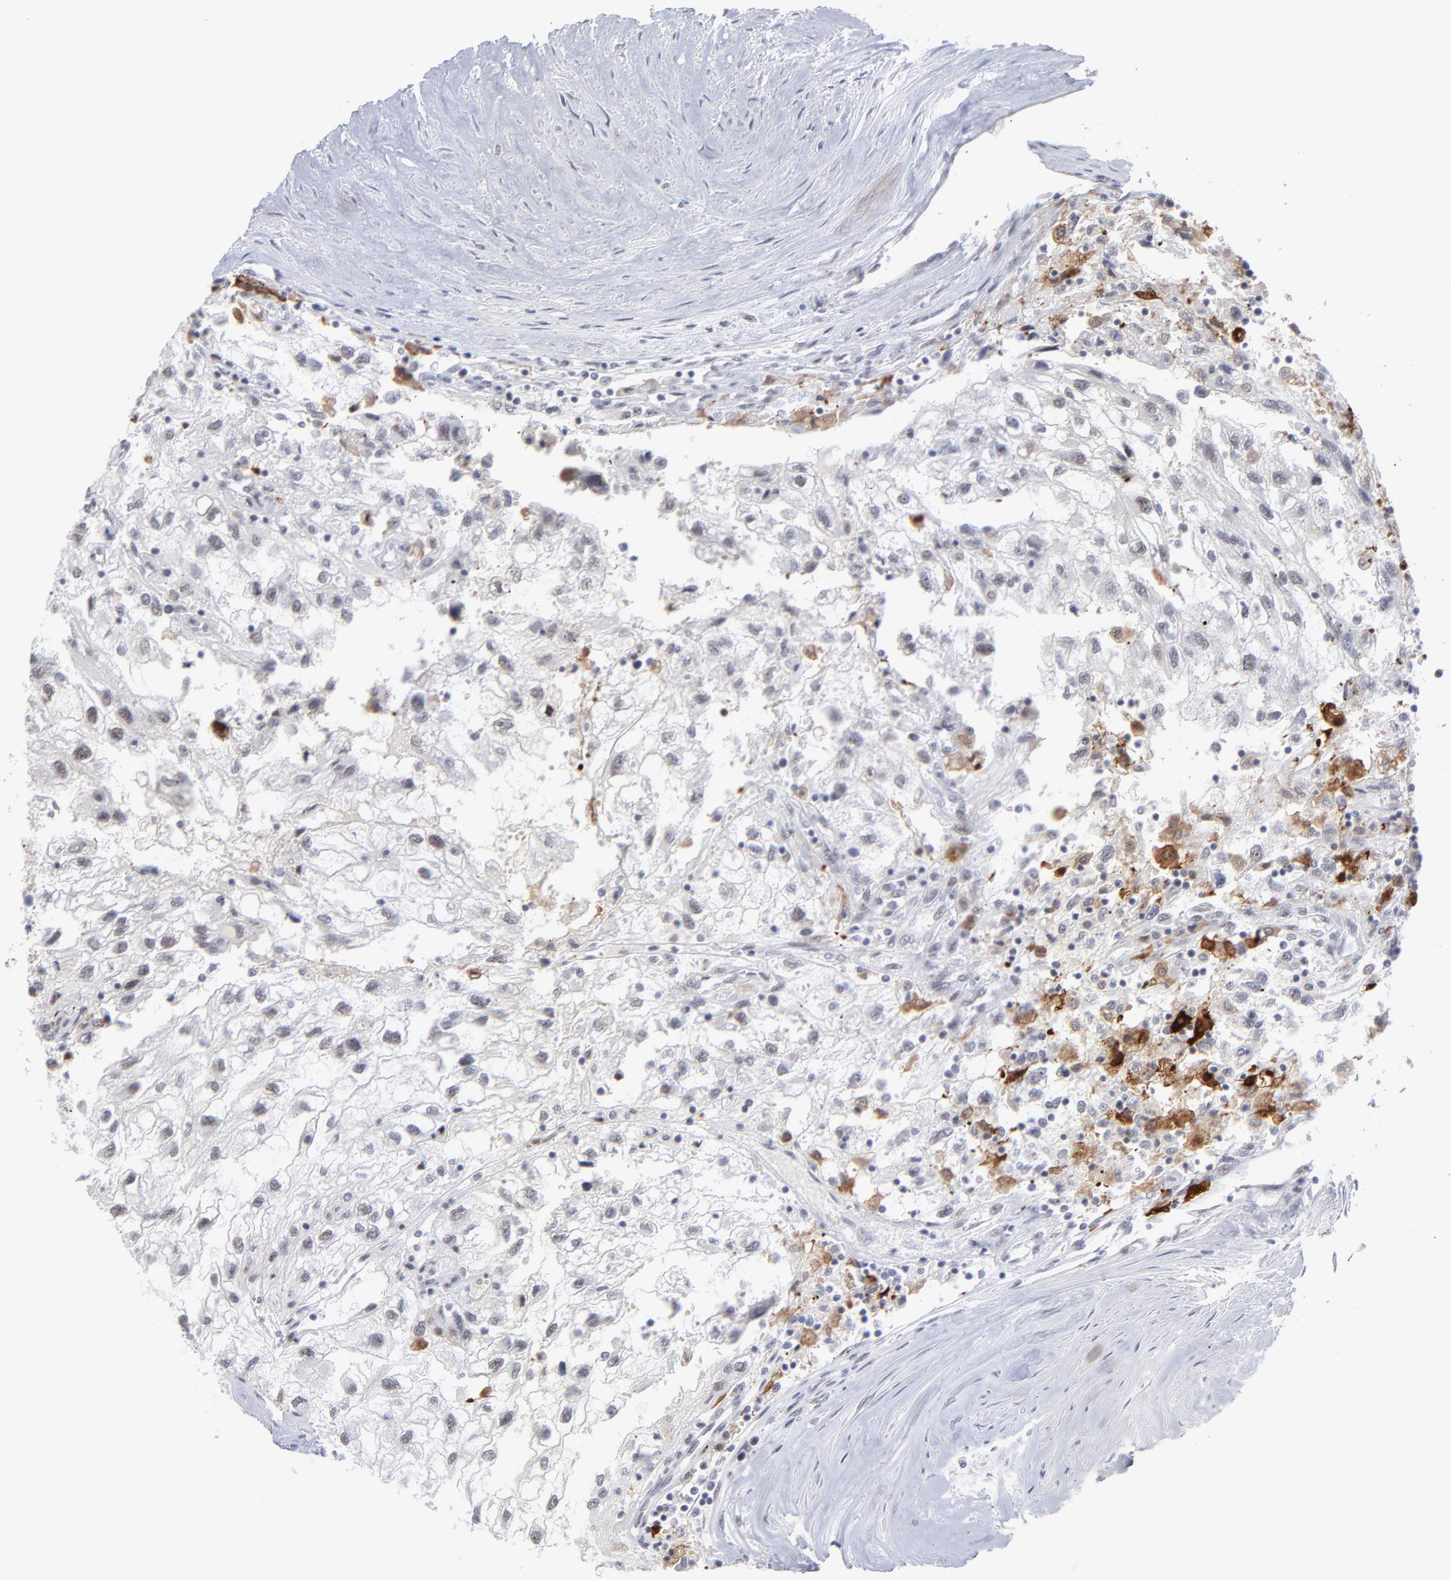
{"staining": {"intensity": "negative", "quantity": "none", "location": "none"}, "tissue": "renal cancer", "cell_type": "Tumor cells", "image_type": "cancer", "snomed": [{"axis": "morphology", "description": "Normal tissue, NOS"}, {"axis": "morphology", "description": "Adenocarcinoma, NOS"}, {"axis": "topography", "description": "Kidney"}], "caption": "Immunohistochemical staining of human adenocarcinoma (renal) exhibits no significant positivity in tumor cells. The staining is performed using DAB (3,3'-diaminobenzidine) brown chromogen with nuclei counter-stained in using hematoxylin.", "gene": "CCR2", "patient": {"sex": "male", "age": 71}}